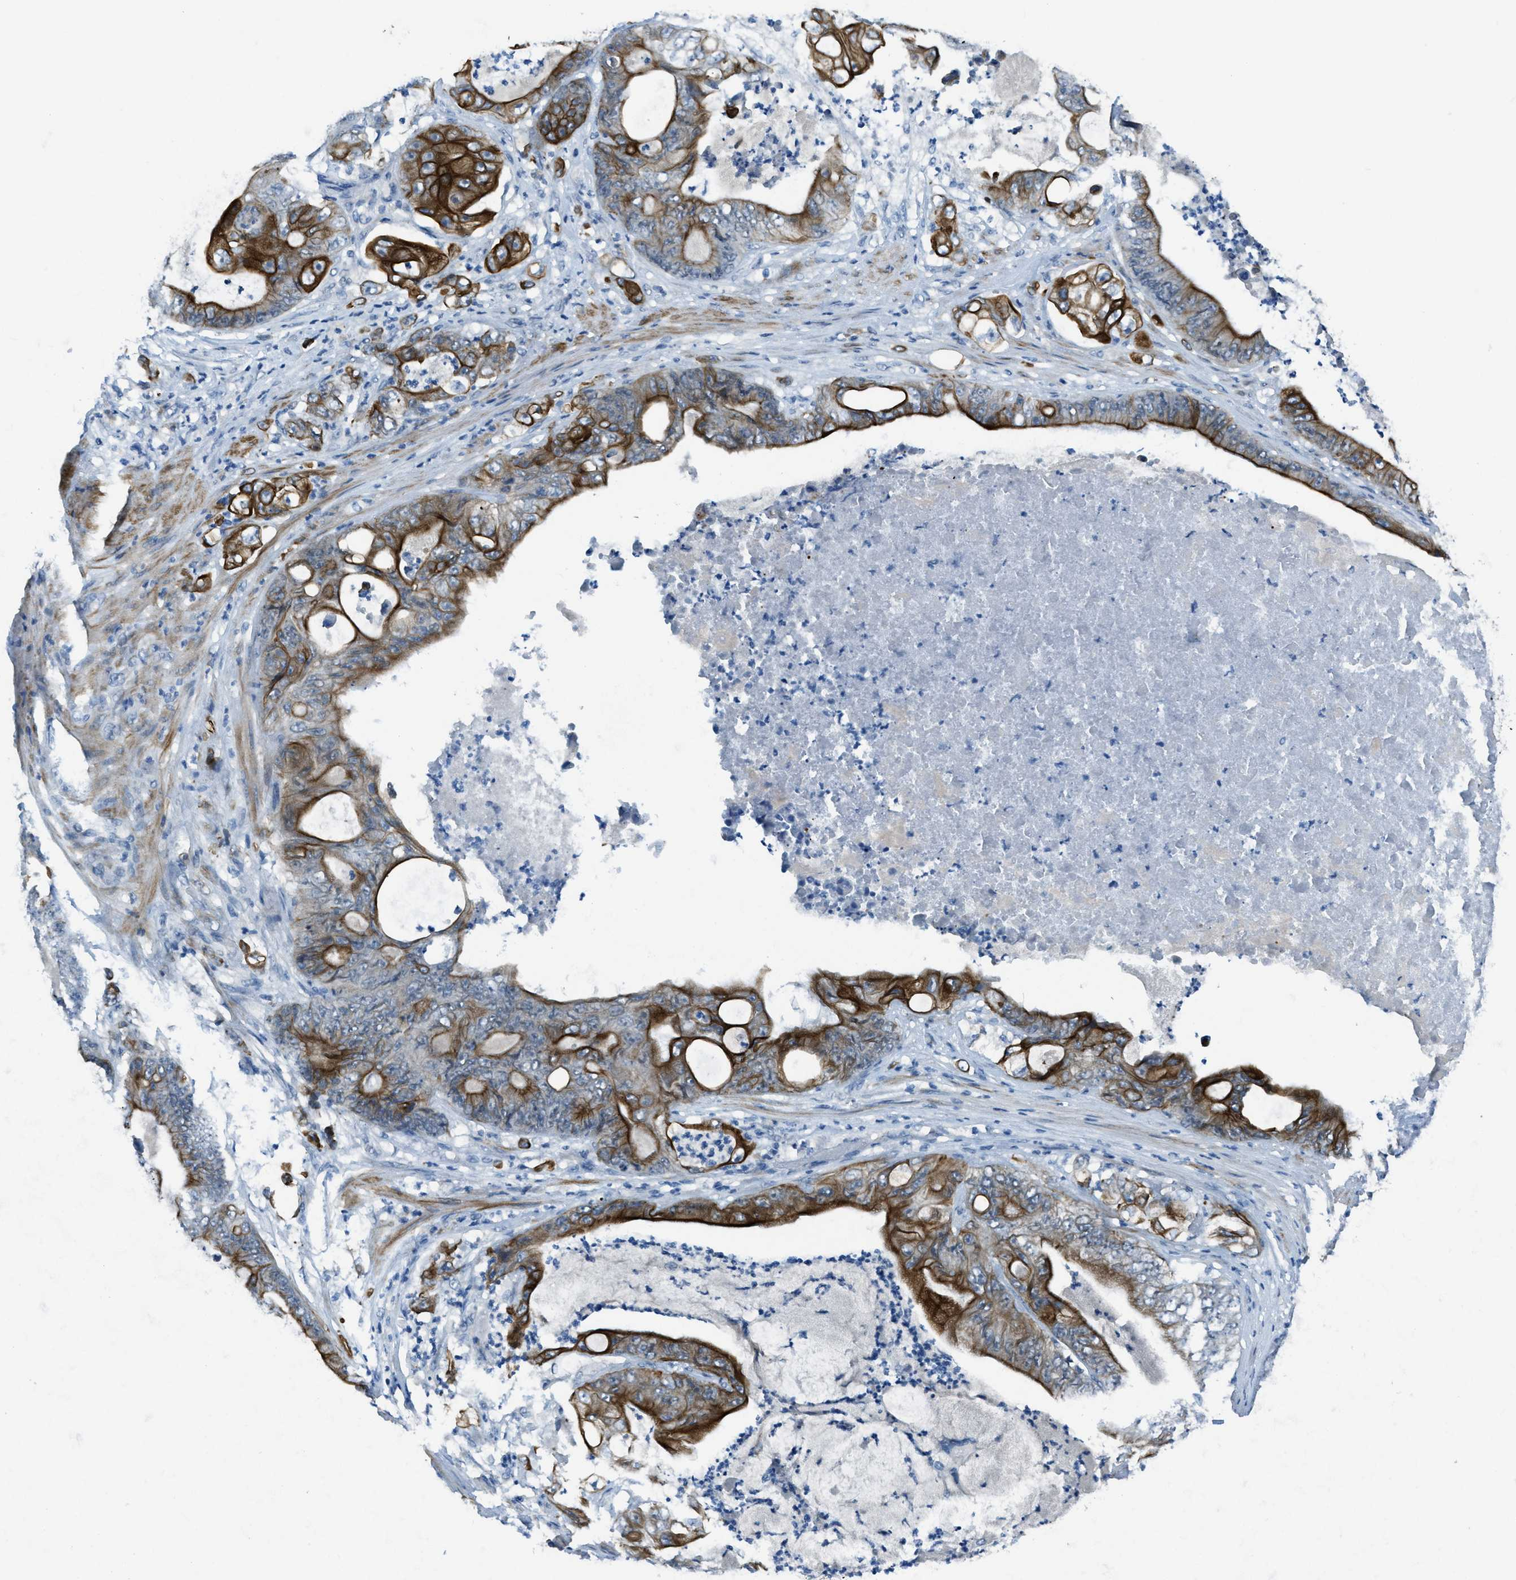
{"staining": {"intensity": "strong", "quantity": ">75%", "location": "cytoplasmic/membranous"}, "tissue": "stomach cancer", "cell_type": "Tumor cells", "image_type": "cancer", "snomed": [{"axis": "morphology", "description": "Adenocarcinoma, NOS"}, {"axis": "topography", "description": "Stomach"}], "caption": "Immunohistochemical staining of human stomach cancer demonstrates high levels of strong cytoplasmic/membranous expression in about >75% of tumor cells.", "gene": "KLHL8", "patient": {"sex": "female", "age": 73}}